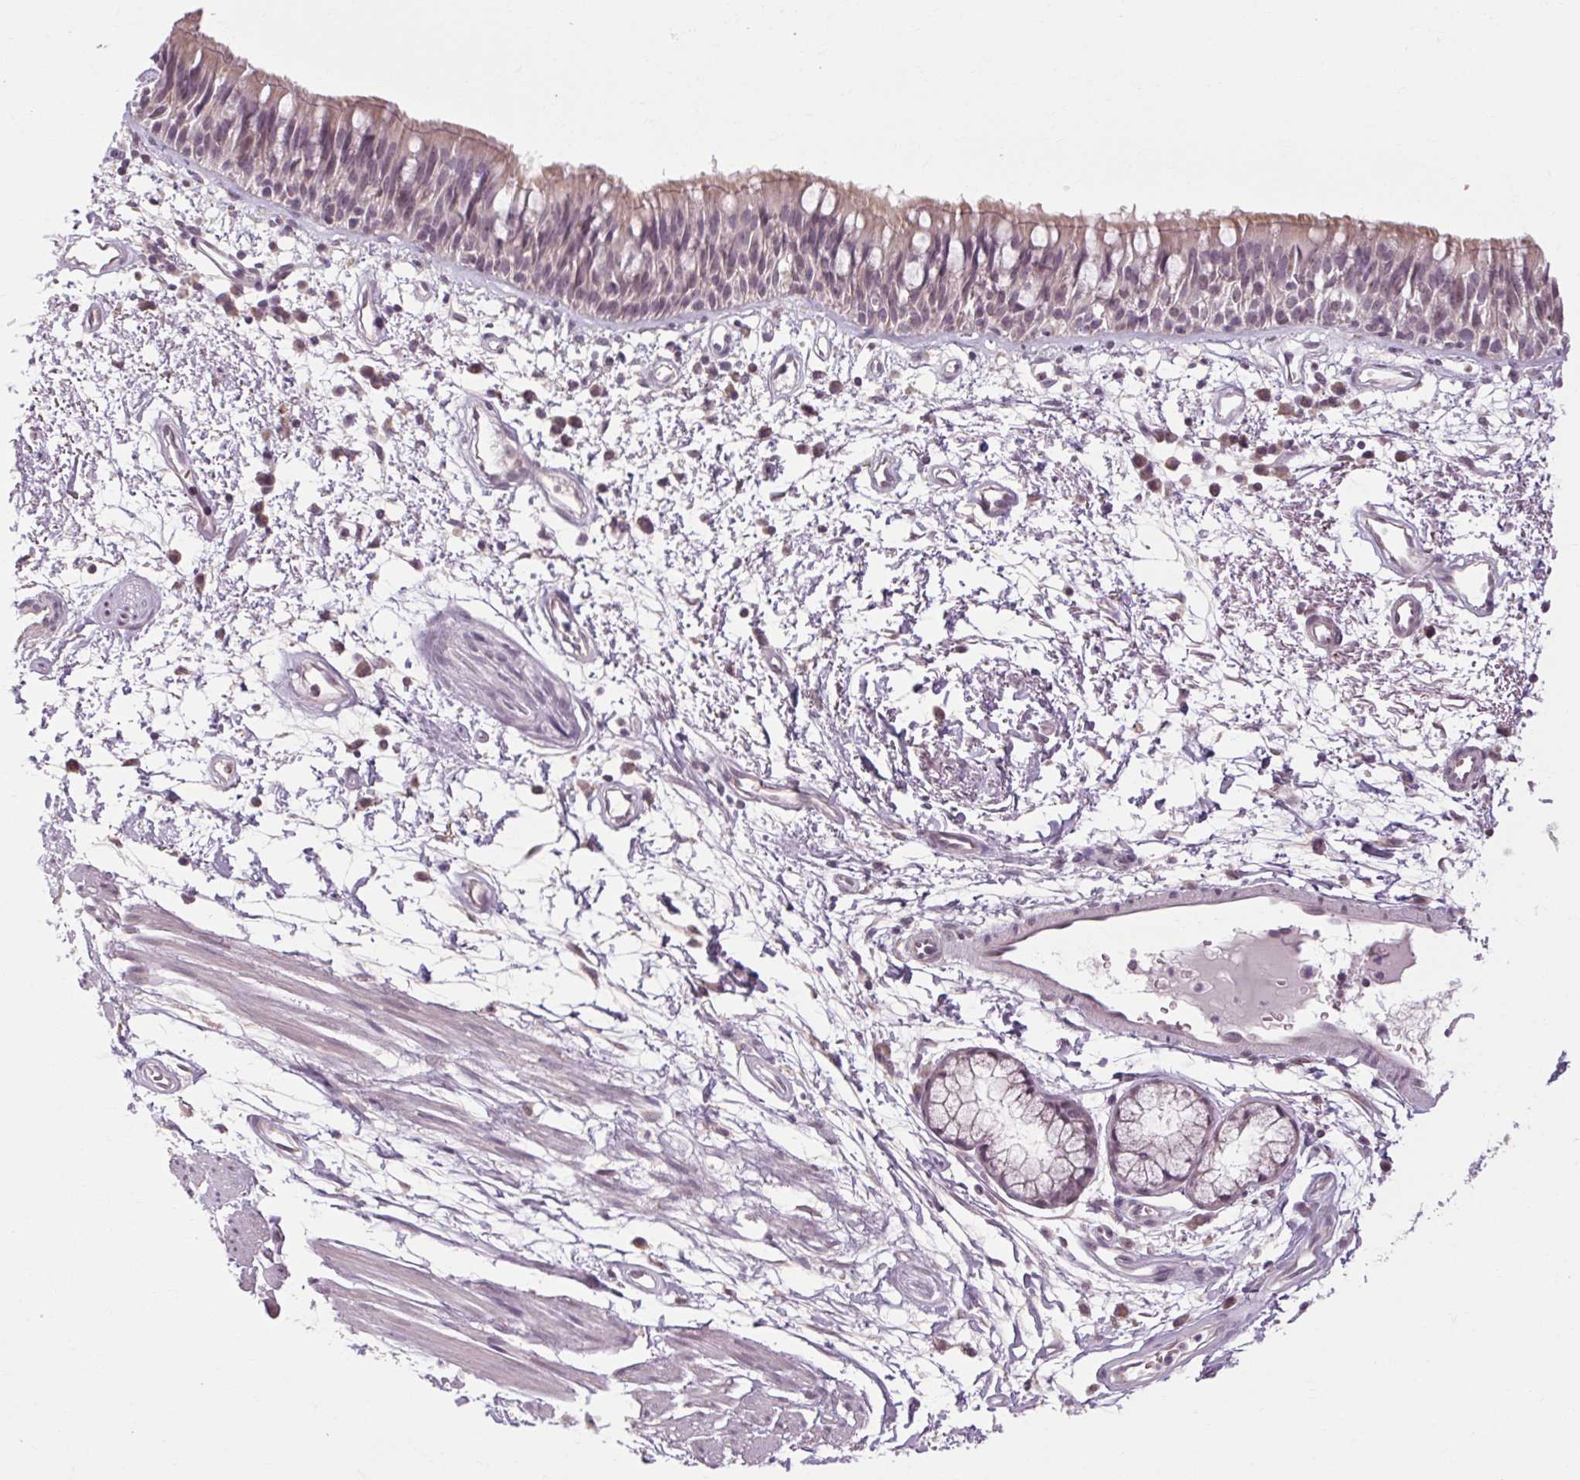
{"staining": {"intensity": "negative", "quantity": "none", "location": "none"}, "tissue": "bronchus", "cell_type": "Respiratory epithelial cells", "image_type": "normal", "snomed": [{"axis": "morphology", "description": "Normal tissue, NOS"}, {"axis": "morphology", "description": "Squamous cell carcinoma, NOS"}, {"axis": "topography", "description": "Cartilage tissue"}, {"axis": "topography", "description": "Bronchus"}, {"axis": "topography", "description": "Lung"}], "caption": "IHC histopathology image of unremarkable bronchus stained for a protein (brown), which exhibits no staining in respiratory epithelial cells. The staining was performed using DAB to visualize the protein expression in brown, while the nuclei were stained in blue with hematoxylin (Magnification: 20x).", "gene": "KLHL40", "patient": {"sex": "male", "age": 66}}